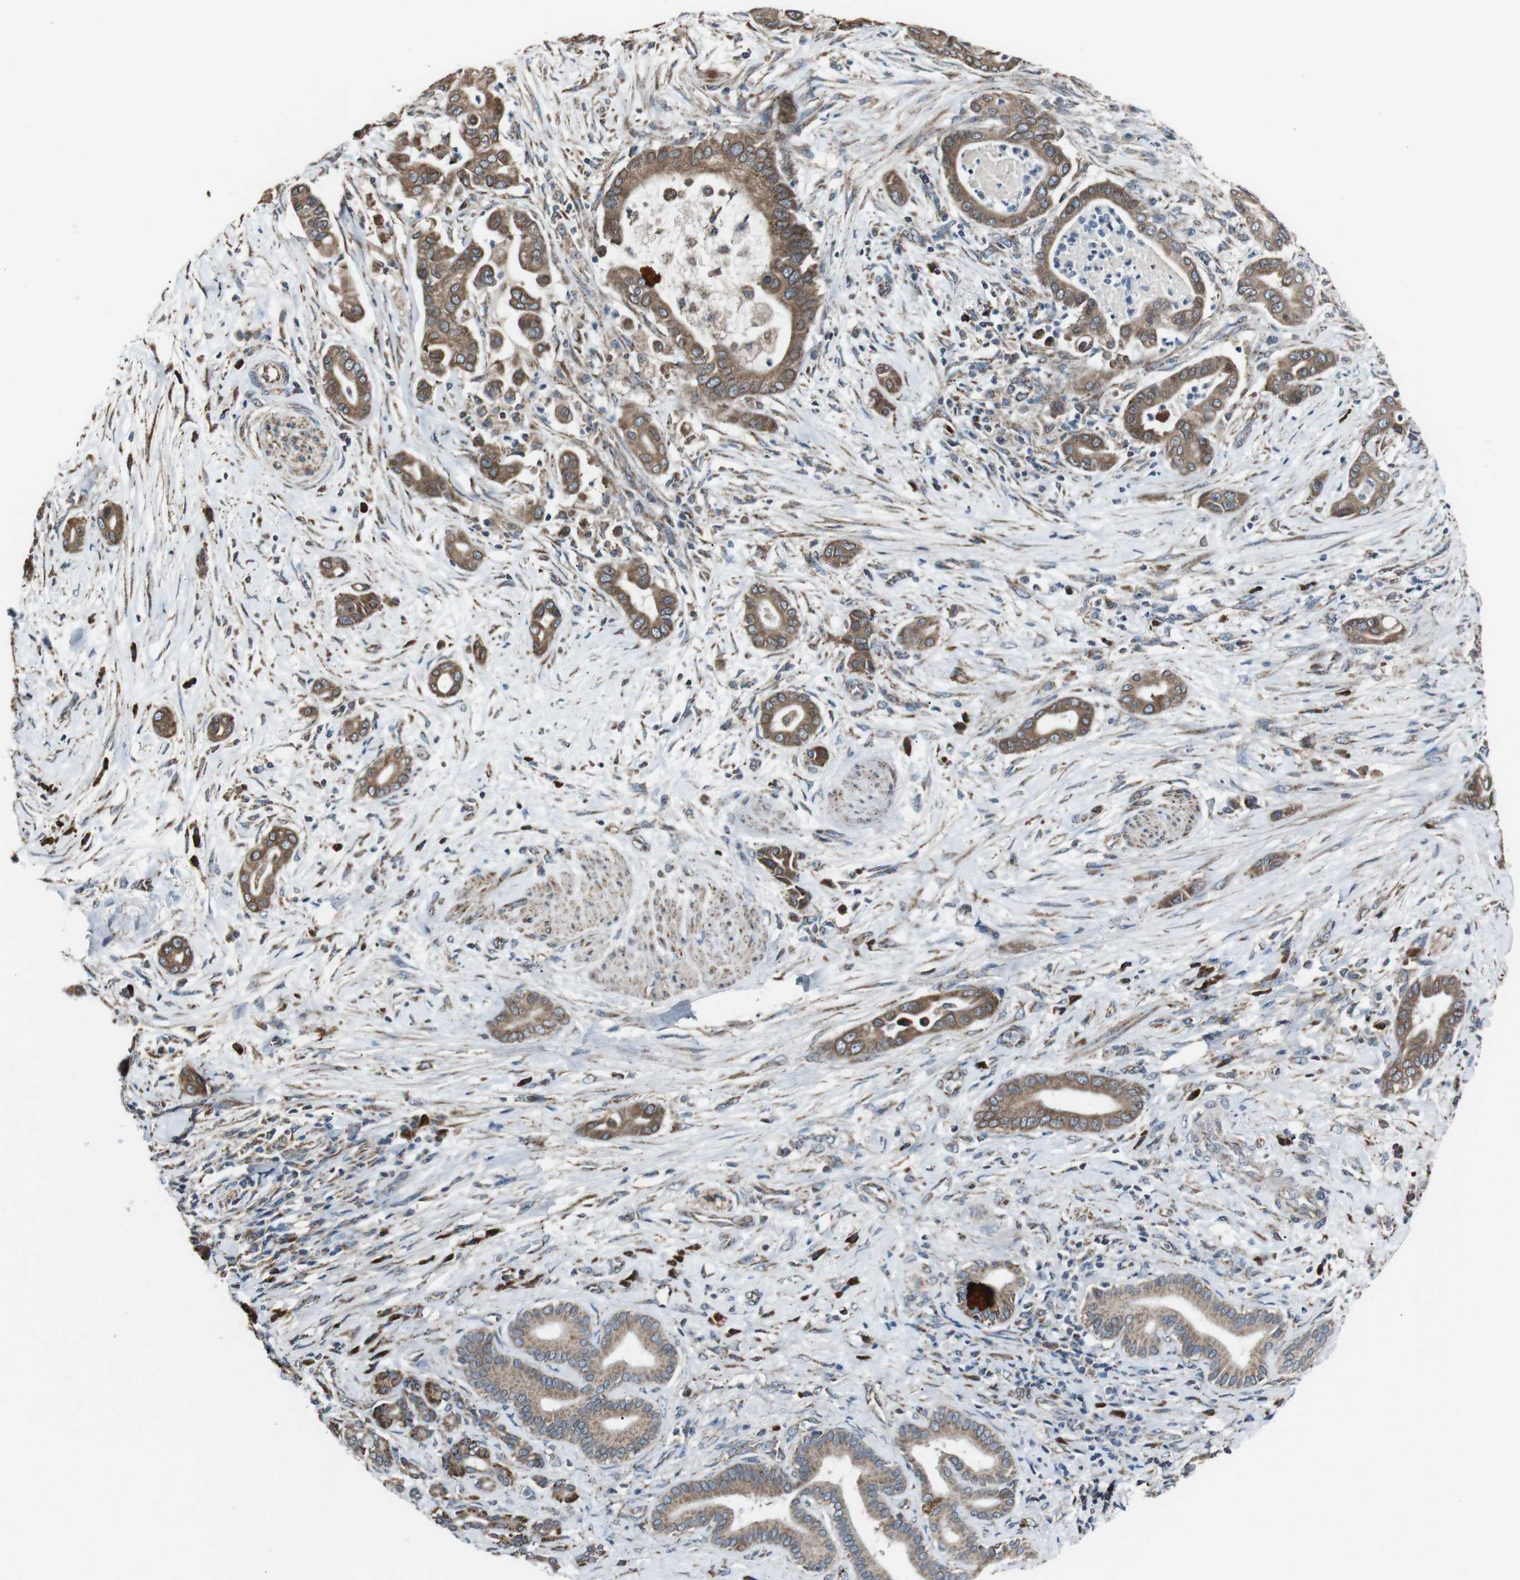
{"staining": {"intensity": "moderate", "quantity": ">75%", "location": "cytoplasmic/membranous"}, "tissue": "pancreatic cancer", "cell_type": "Tumor cells", "image_type": "cancer", "snomed": [{"axis": "morphology", "description": "Normal tissue, NOS"}, {"axis": "morphology", "description": "Adenocarcinoma, NOS"}, {"axis": "topography", "description": "Pancreas"}], "caption": "Immunohistochemical staining of pancreatic cancer (adenocarcinoma) shows moderate cytoplasmic/membranous protein positivity in approximately >75% of tumor cells.", "gene": "CISD2", "patient": {"sex": "male", "age": 63}}